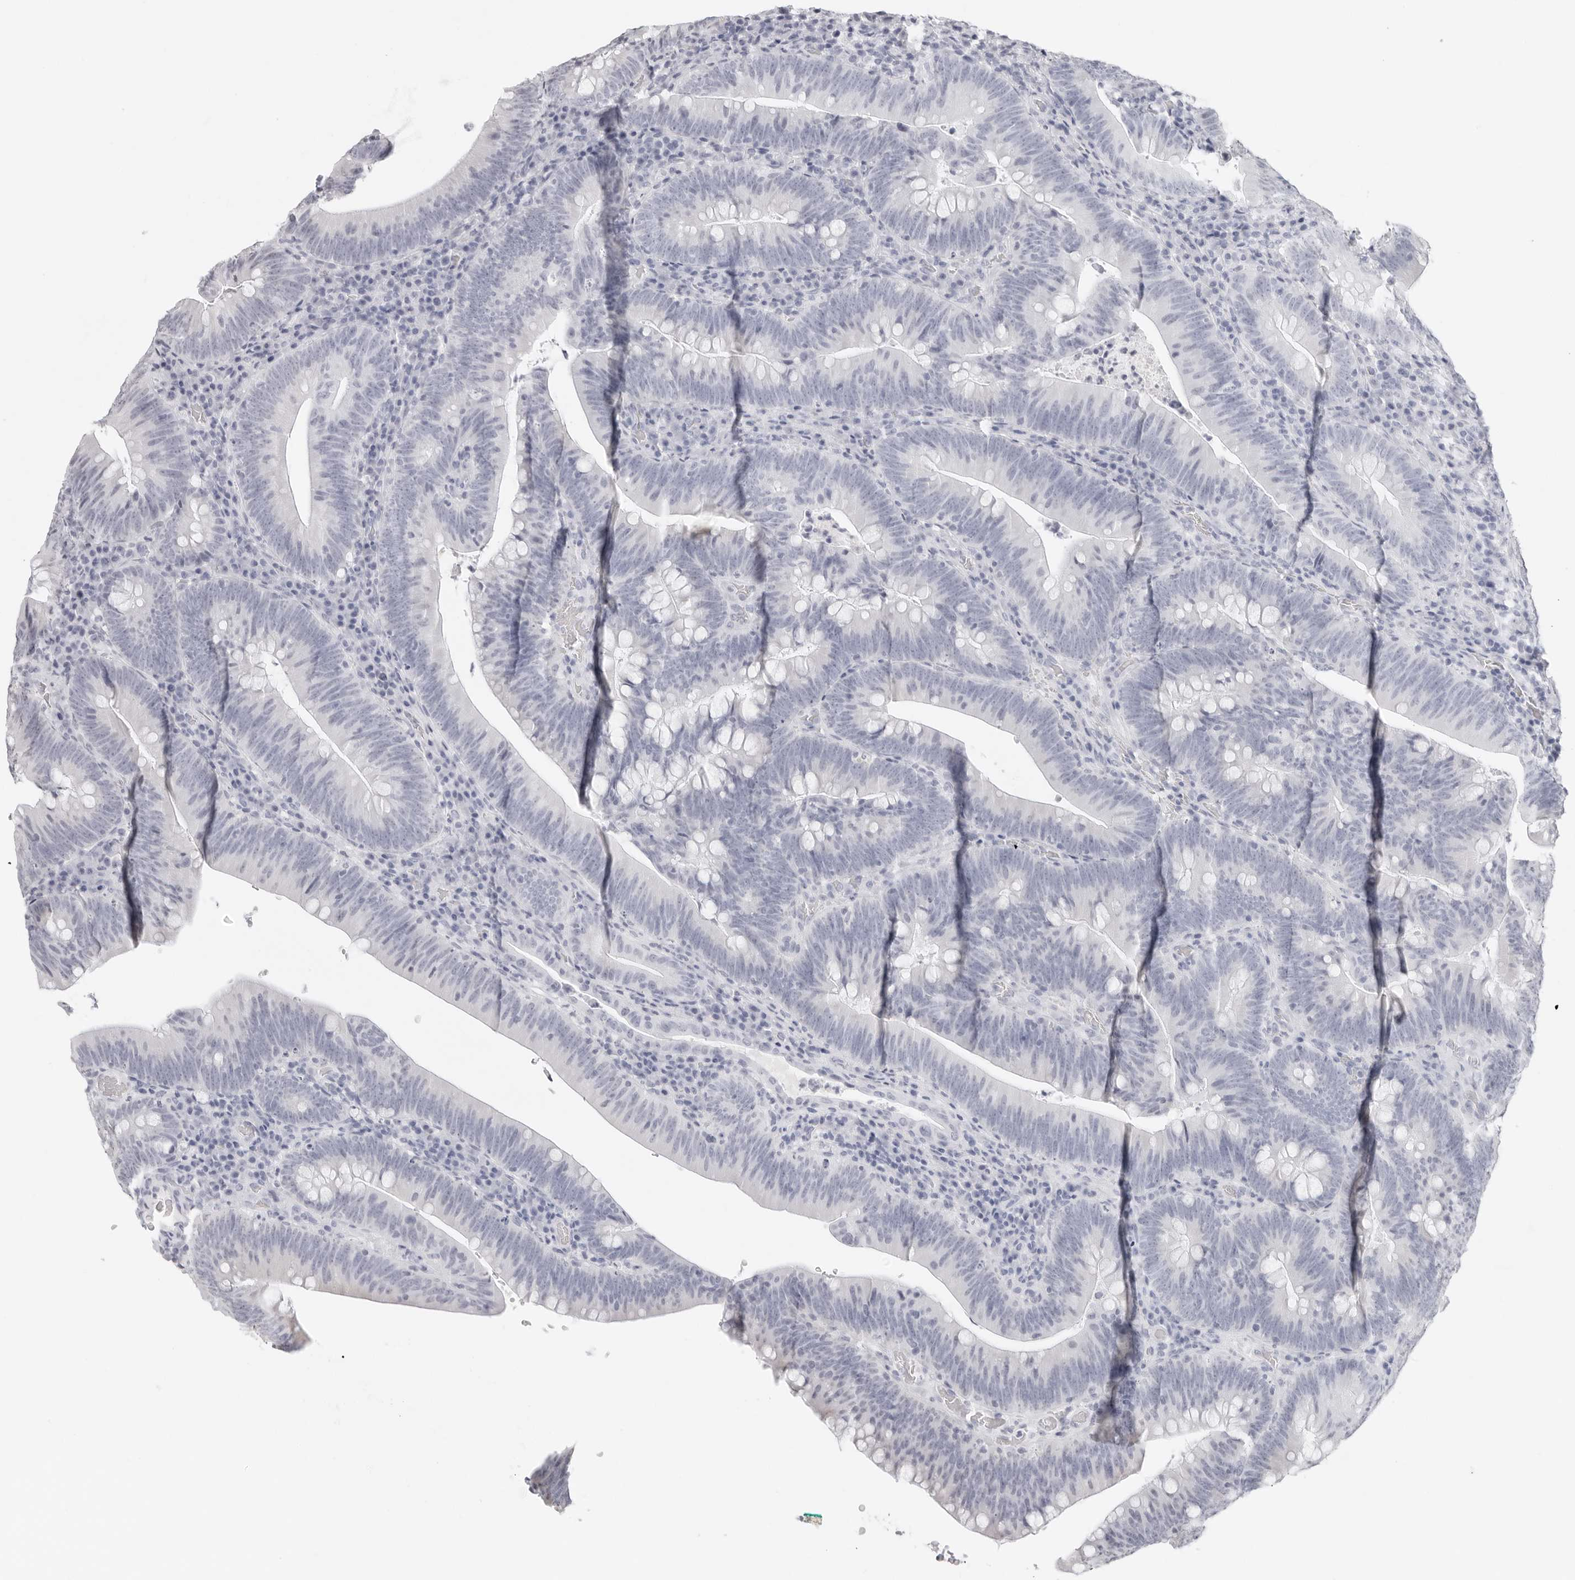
{"staining": {"intensity": "negative", "quantity": "none", "location": "none"}, "tissue": "colorectal cancer", "cell_type": "Tumor cells", "image_type": "cancer", "snomed": [{"axis": "morphology", "description": "Normal tissue, NOS"}, {"axis": "topography", "description": "Colon"}], "caption": "DAB immunohistochemical staining of colorectal cancer exhibits no significant expression in tumor cells.", "gene": "AGMAT", "patient": {"sex": "female", "age": 82}}